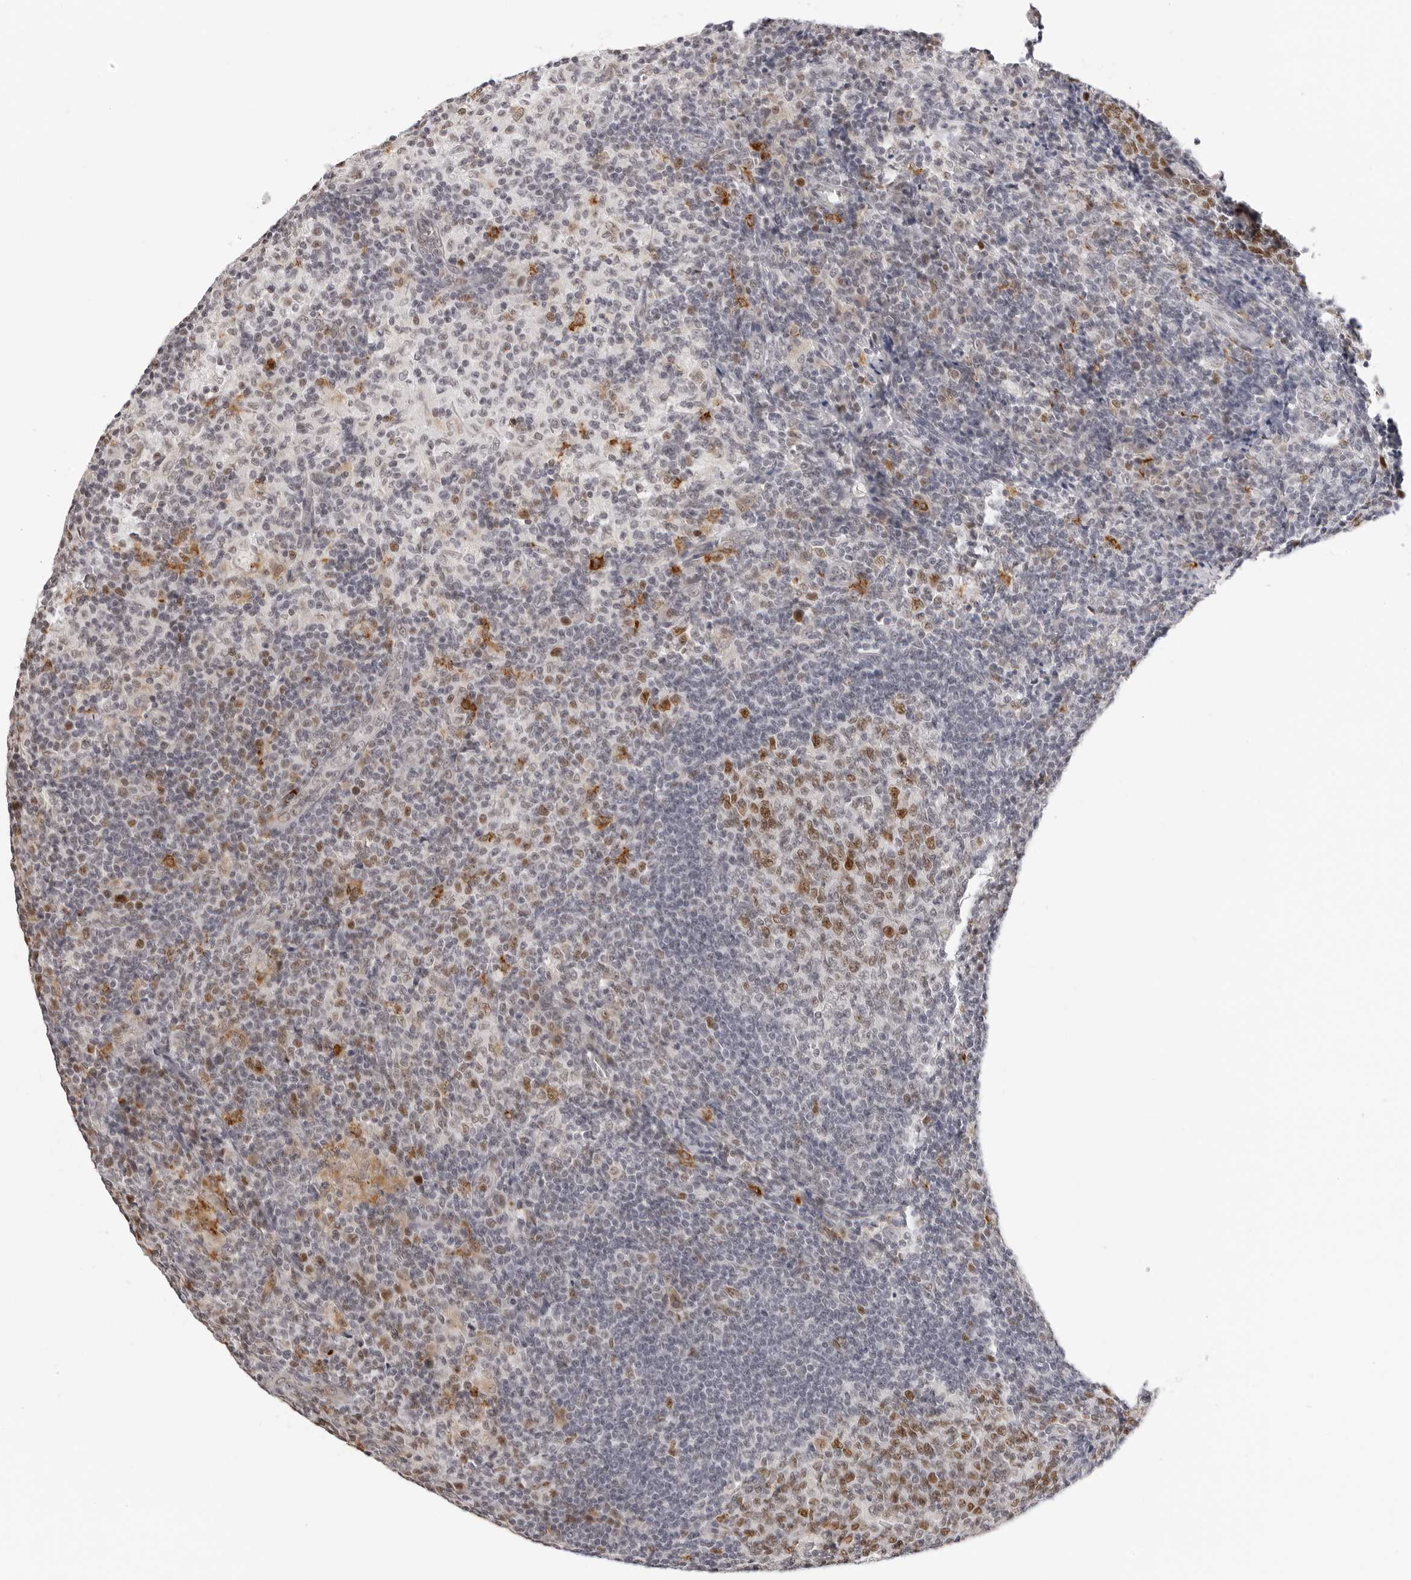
{"staining": {"intensity": "strong", "quantity": "25%-75%", "location": "nuclear"}, "tissue": "lymph node", "cell_type": "Germinal center cells", "image_type": "normal", "snomed": [{"axis": "morphology", "description": "Normal tissue, NOS"}, {"axis": "morphology", "description": "Inflammation, NOS"}, {"axis": "topography", "description": "Lymph node"}], "caption": "Immunohistochemistry (DAB (3,3'-diaminobenzidine)) staining of unremarkable human lymph node demonstrates strong nuclear protein positivity in approximately 25%-75% of germinal center cells.", "gene": "MSH6", "patient": {"sex": "male", "age": 55}}